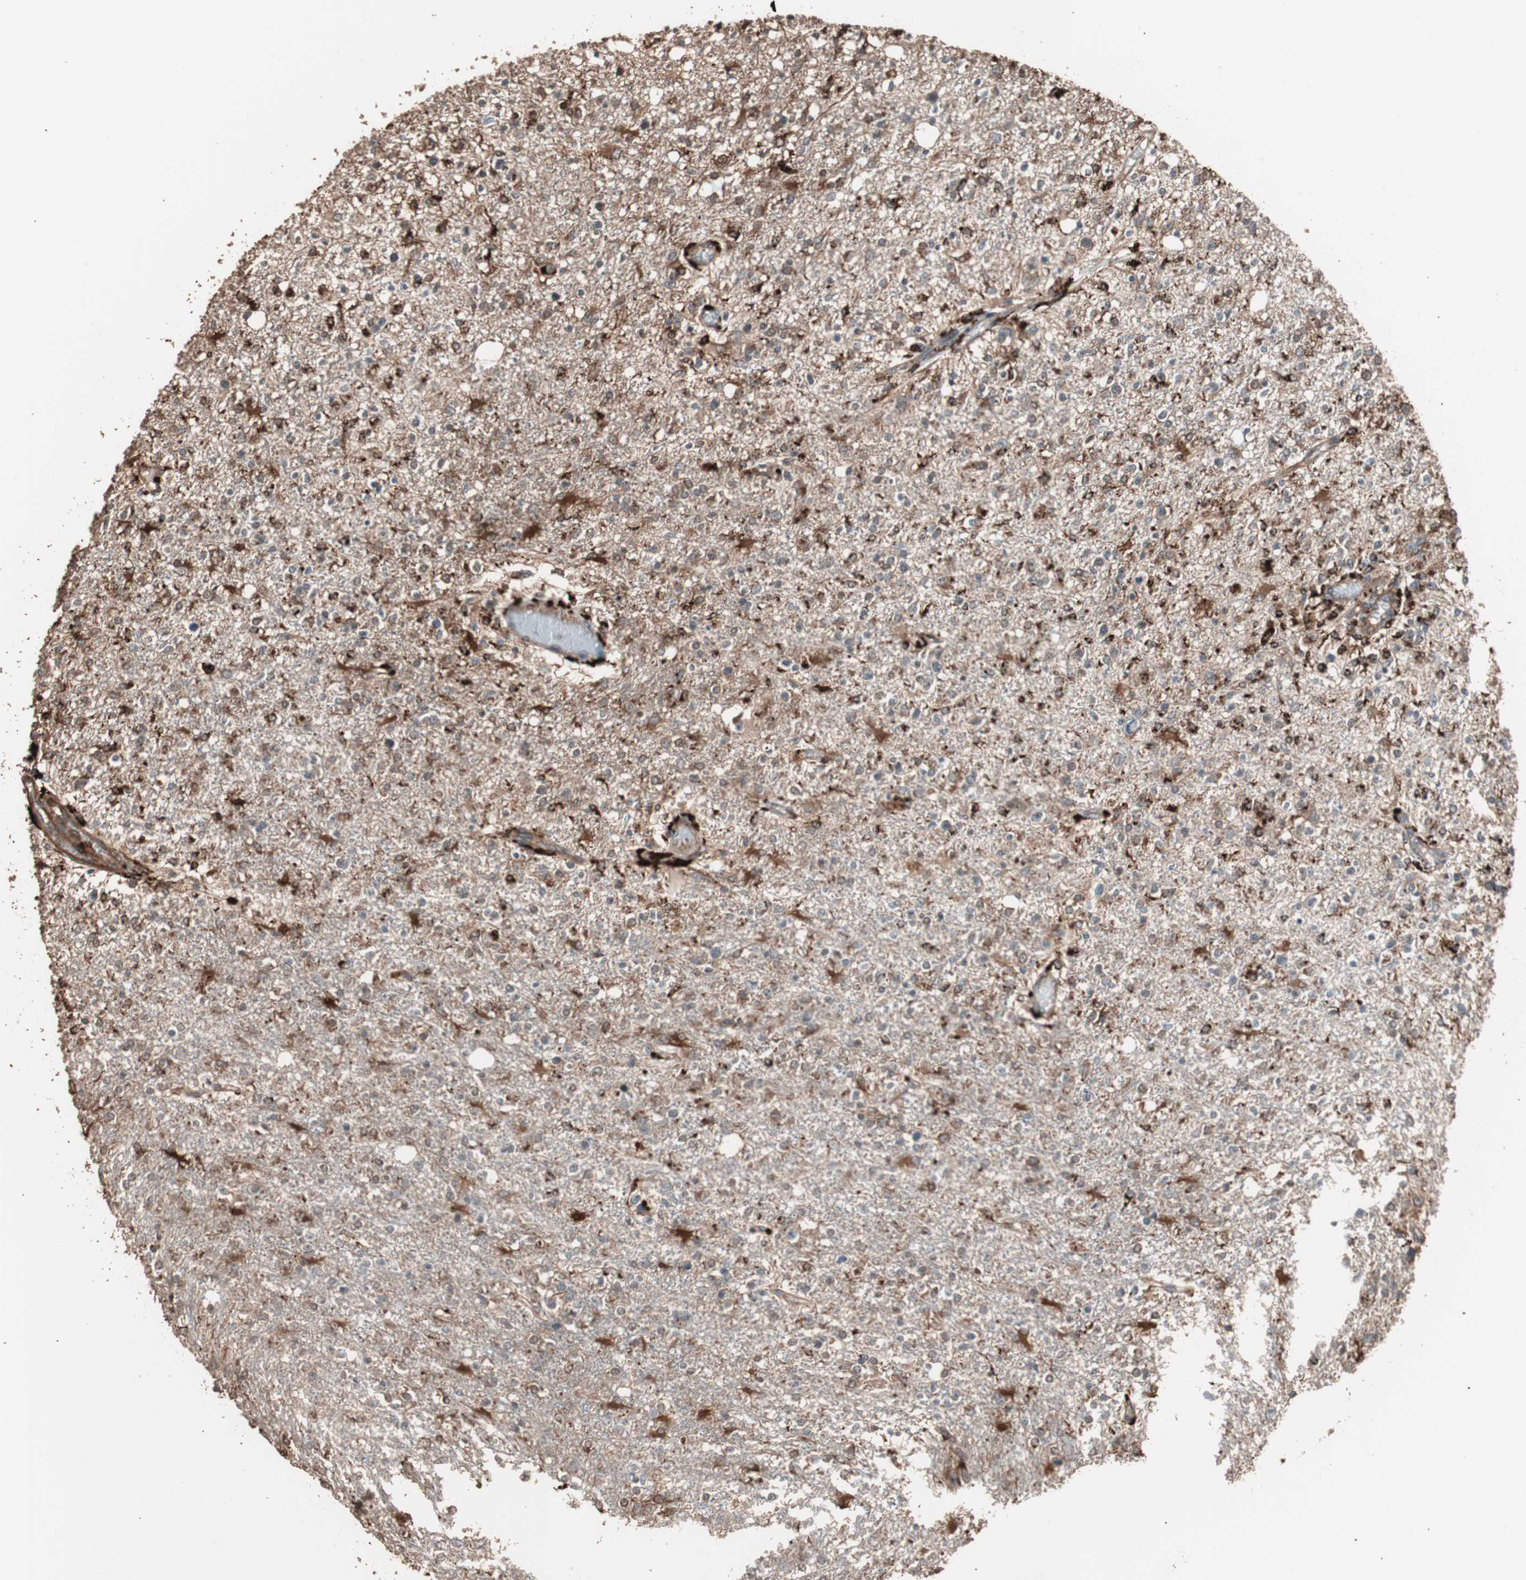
{"staining": {"intensity": "moderate", "quantity": ">75%", "location": "cytoplasmic/membranous"}, "tissue": "glioma", "cell_type": "Tumor cells", "image_type": "cancer", "snomed": [{"axis": "morphology", "description": "Glioma, malignant, High grade"}, {"axis": "topography", "description": "Cerebral cortex"}], "caption": "Immunohistochemical staining of human malignant glioma (high-grade) displays medium levels of moderate cytoplasmic/membranous protein staining in approximately >75% of tumor cells.", "gene": "CCT3", "patient": {"sex": "male", "age": 76}}